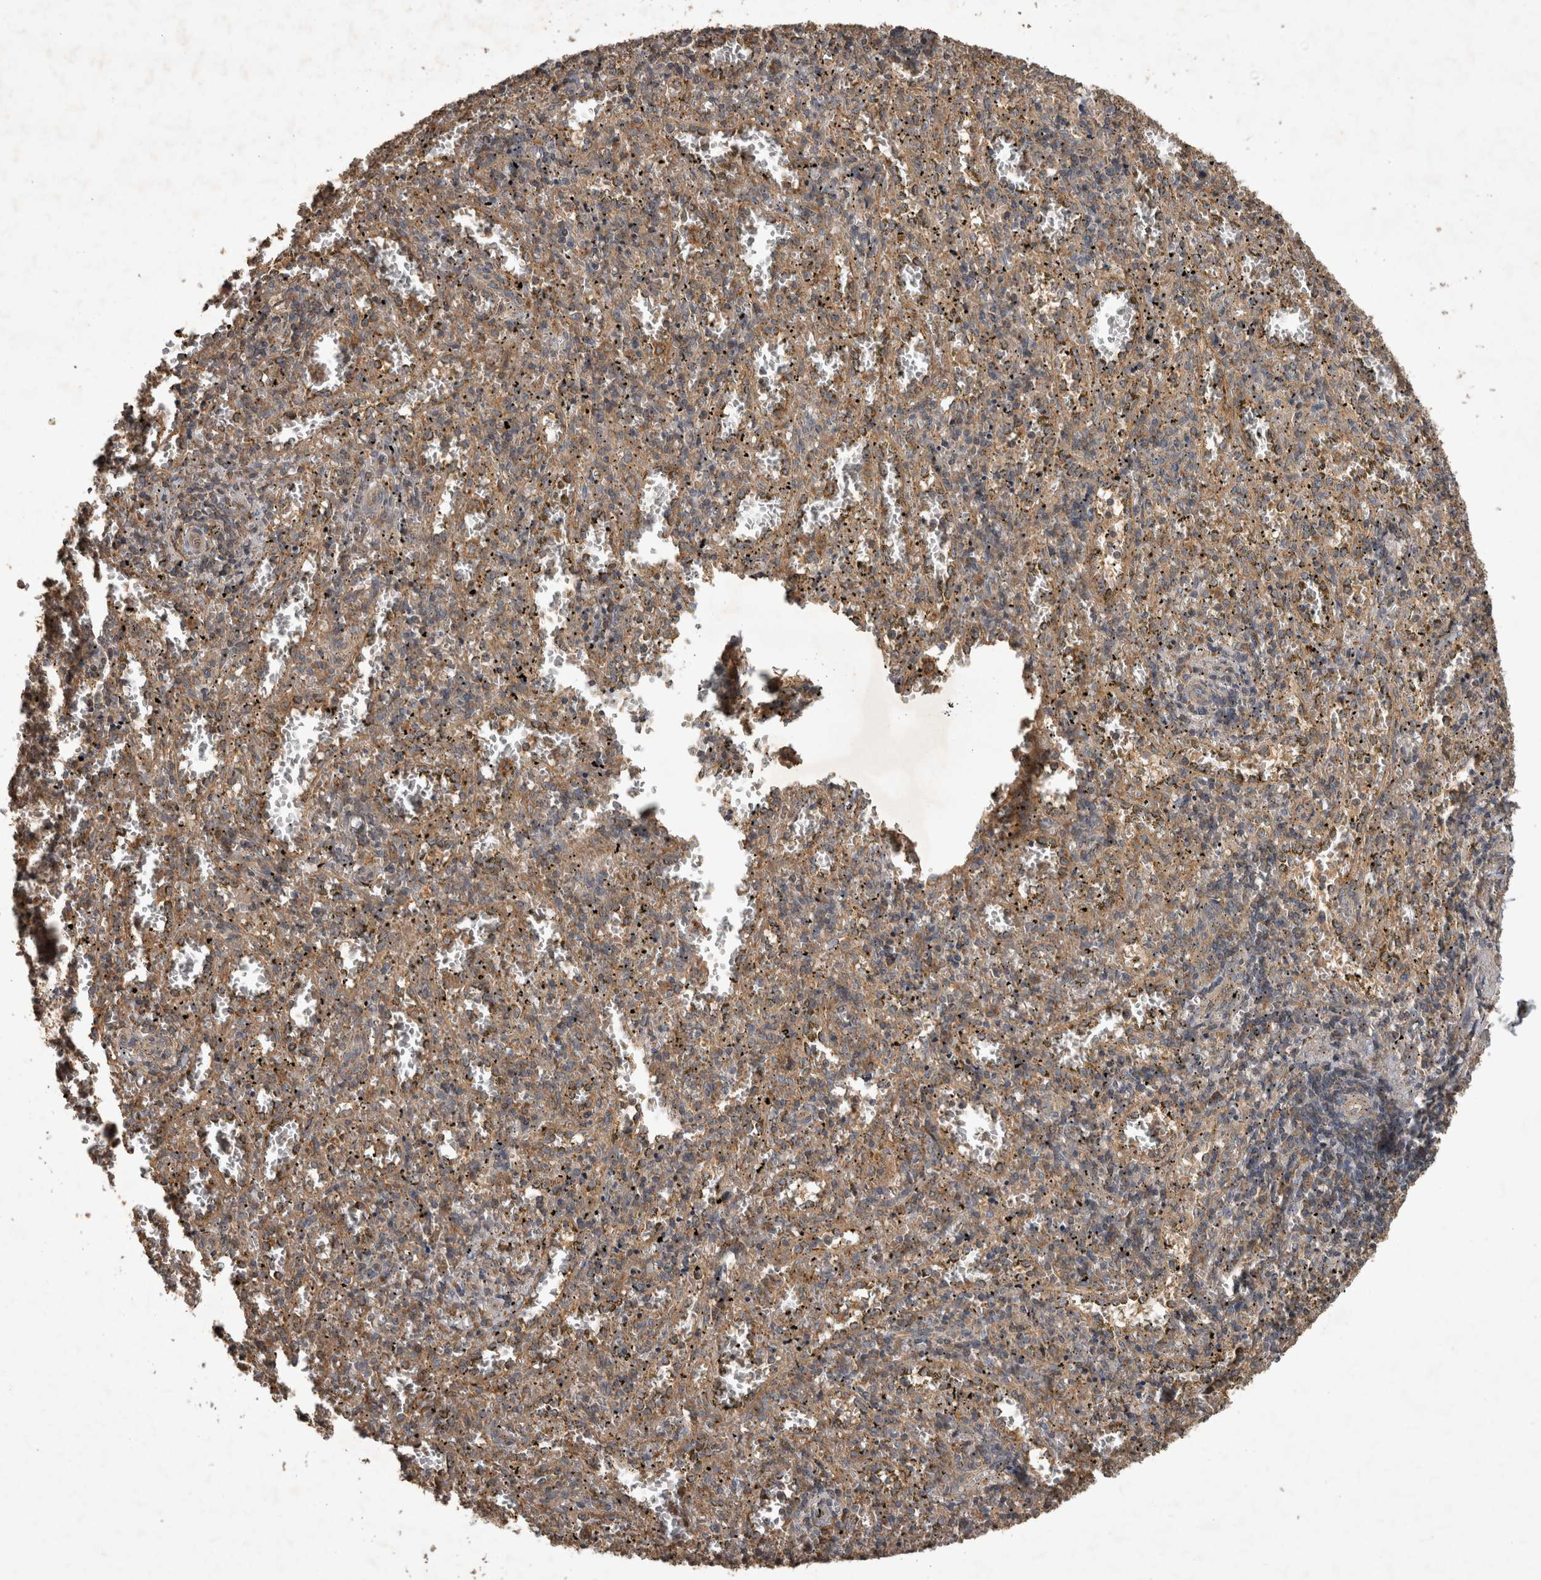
{"staining": {"intensity": "weak", "quantity": "25%-75%", "location": "cytoplasmic/membranous"}, "tissue": "spleen", "cell_type": "Cells in red pulp", "image_type": "normal", "snomed": [{"axis": "morphology", "description": "Normal tissue, NOS"}, {"axis": "topography", "description": "Spleen"}], "caption": "Immunohistochemistry (DAB) staining of normal human spleen reveals weak cytoplasmic/membranous protein staining in approximately 25%-75% of cells in red pulp.", "gene": "TRMT61B", "patient": {"sex": "male", "age": 11}}